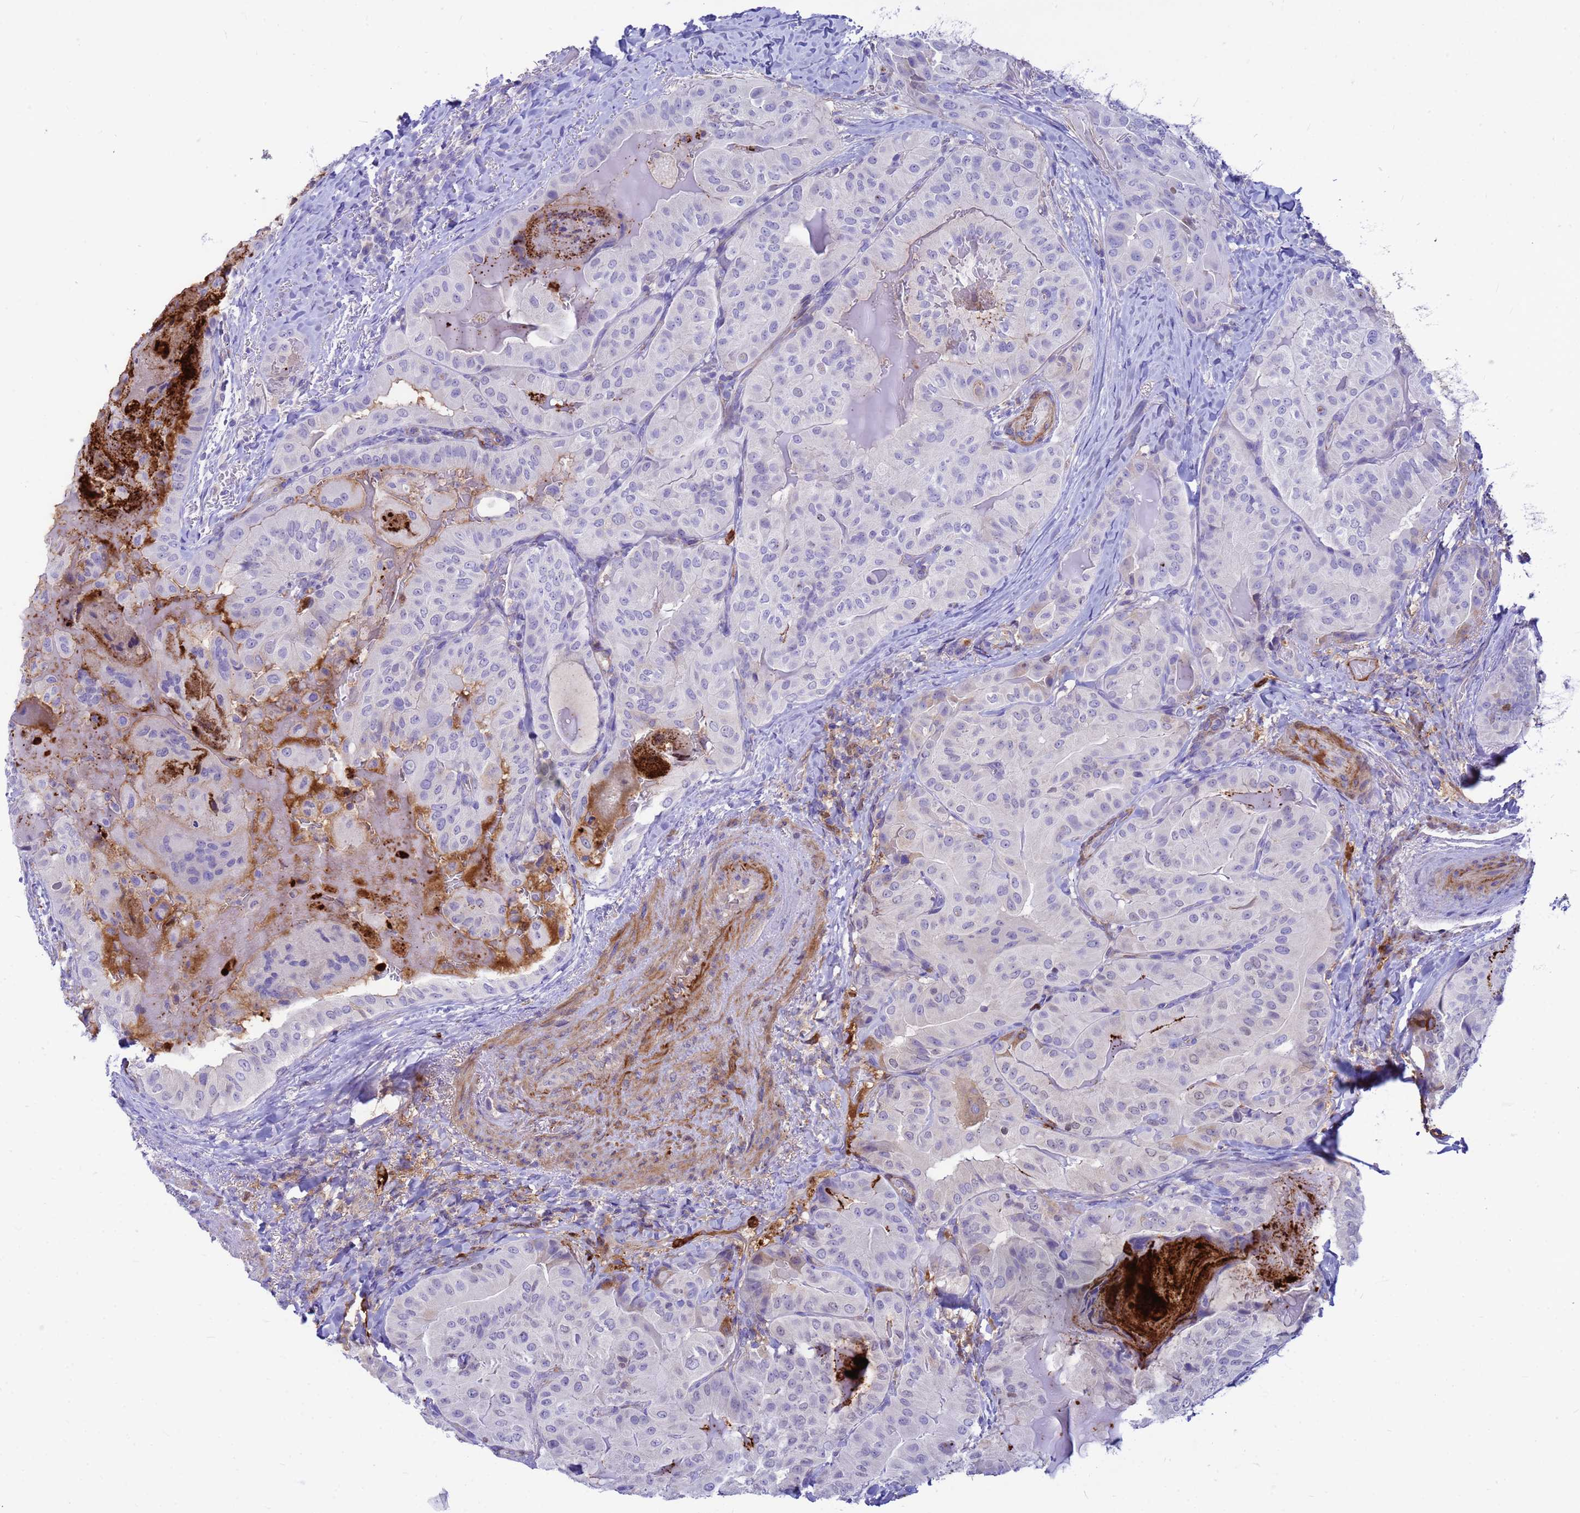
{"staining": {"intensity": "negative", "quantity": "none", "location": "none"}, "tissue": "thyroid cancer", "cell_type": "Tumor cells", "image_type": "cancer", "snomed": [{"axis": "morphology", "description": "Papillary adenocarcinoma, NOS"}, {"axis": "topography", "description": "Thyroid gland"}], "caption": "Thyroid papillary adenocarcinoma was stained to show a protein in brown. There is no significant positivity in tumor cells.", "gene": "ORM1", "patient": {"sex": "female", "age": 68}}